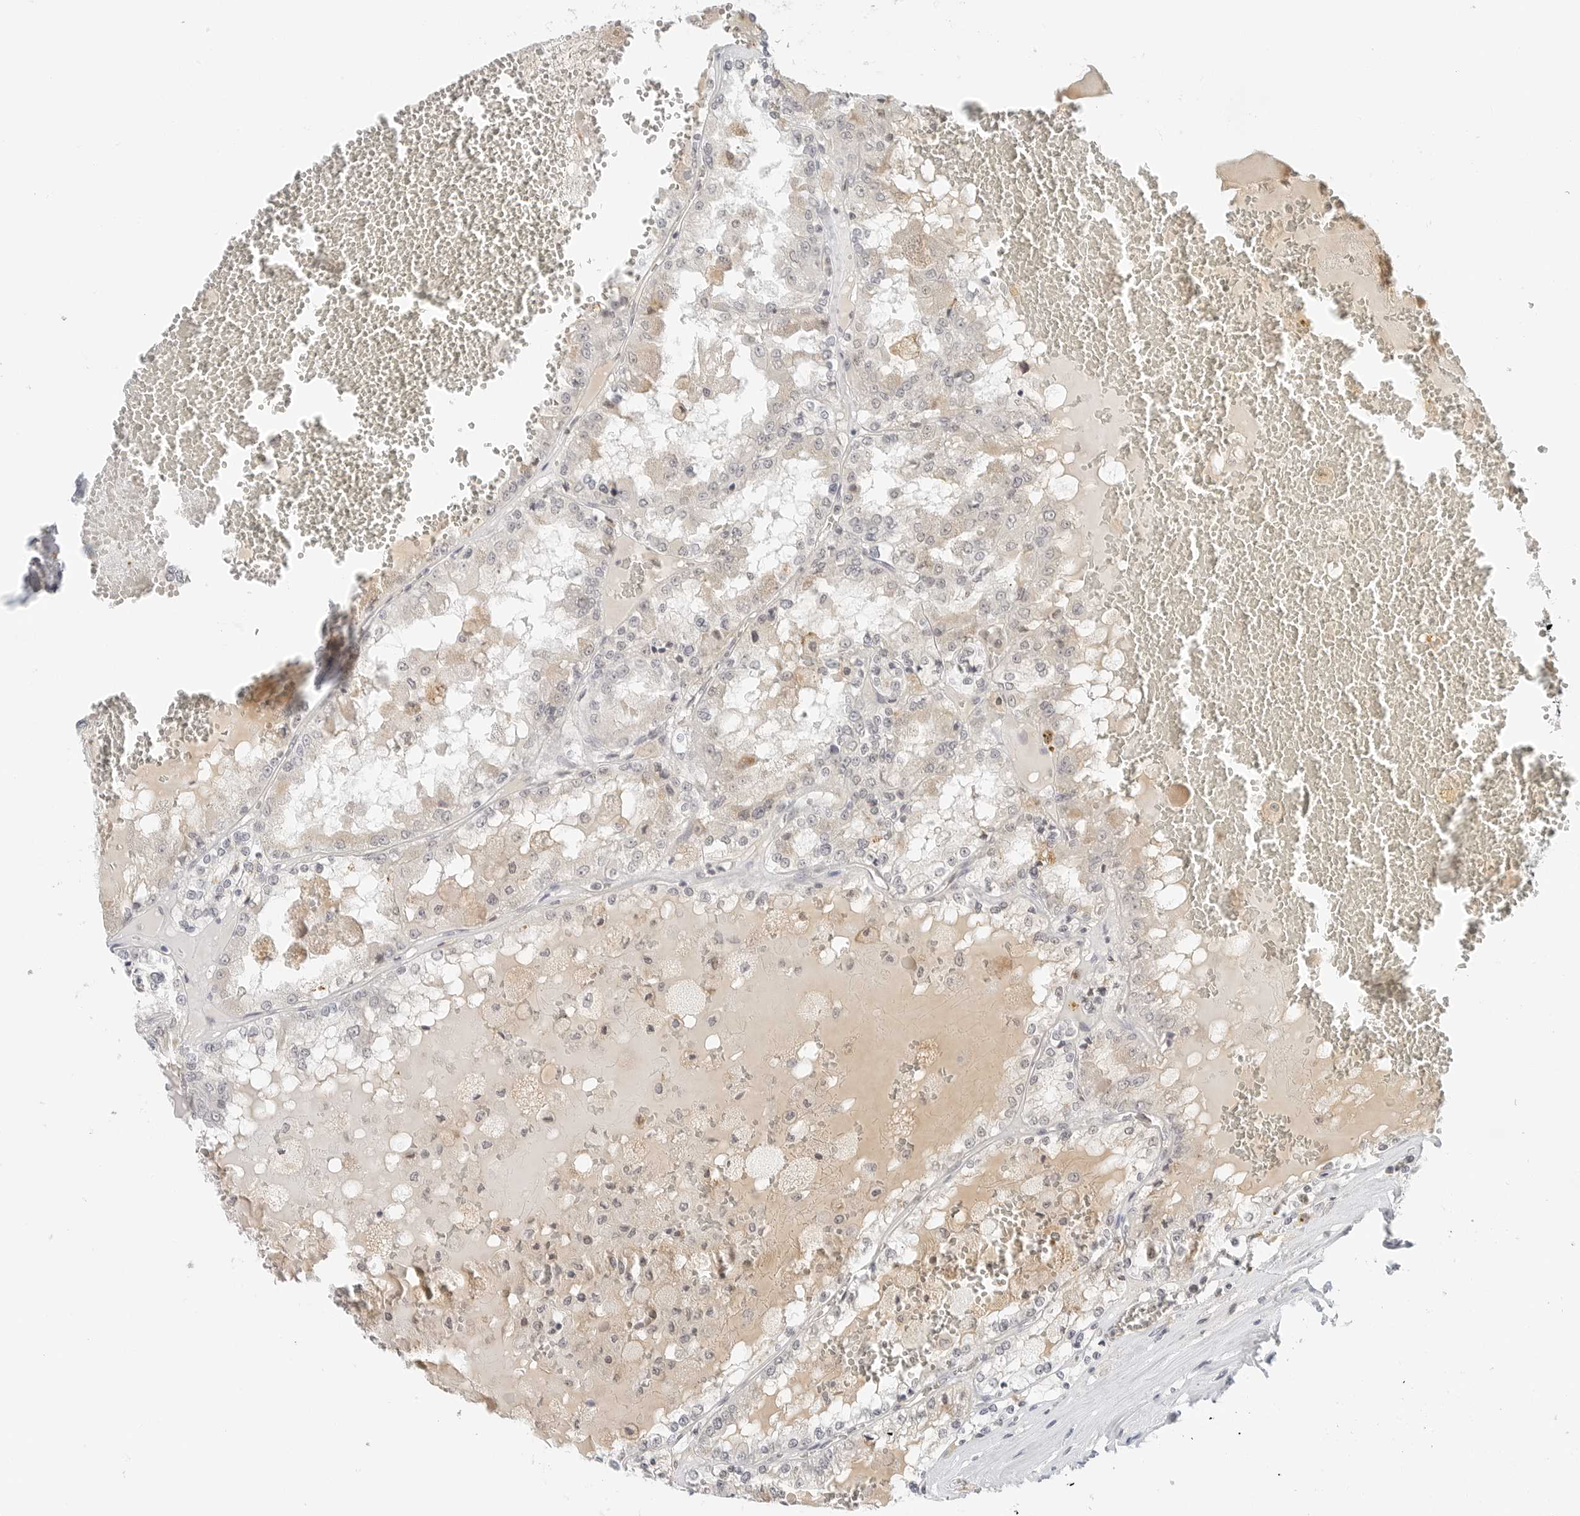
{"staining": {"intensity": "negative", "quantity": "none", "location": "none"}, "tissue": "renal cancer", "cell_type": "Tumor cells", "image_type": "cancer", "snomed": [{"axis": "morphology", "description": "Adenocarcinoma, NOS"}, {"axis": "topography", "description": "Kidney"}], "caption": "Adenocarcinoma (renal) was stained to show a protein in brown. There is no significant positivity in tumor cells.", "gene": "NEO1", "patient": {"sex": "female", "age": 56}}